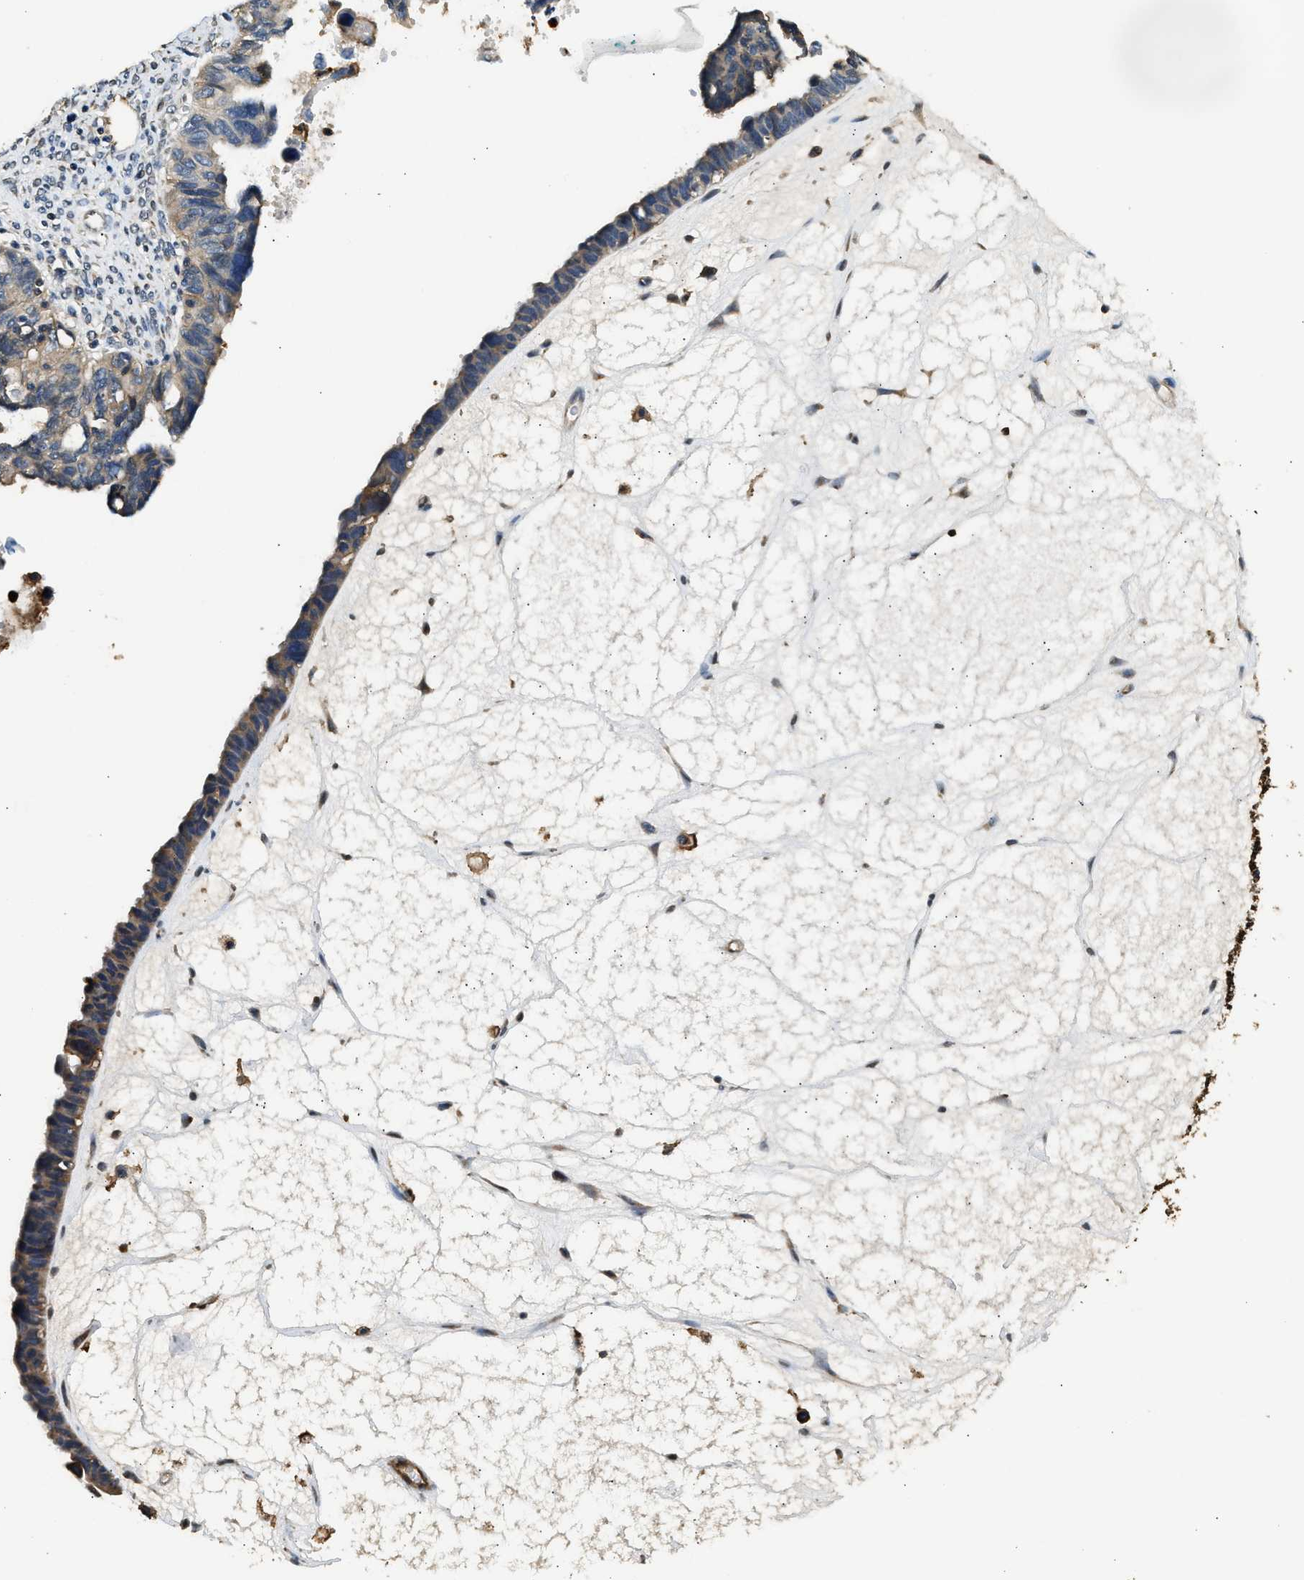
{"staining": {"intensity": "moderate", "quantity": "<25%", "location": "cytoplasmic/membranous"}, "tissue": "ovarian cancer", "cell_type": "Tumor cells", "image_type": "cancer", "snomed": [{"axis": "morphology", "description": "Cystadenocarcinoma, serous, NOS"}, {"axis": "topography", "description": "Ovary"}], "caption": "Immunohistochemistry (IHC) image of neoplastic tissue: ovarian cancer stained using immunohistochemistry (IHC) displays low levels of moderate protein expression localized specifically in the cytoplasmic/membranous of tumor cells, appearing as a cytoplasmic/membranous brown color.", "gene": "ANXA3", "patient": {"sex": "female", "age": 79}}